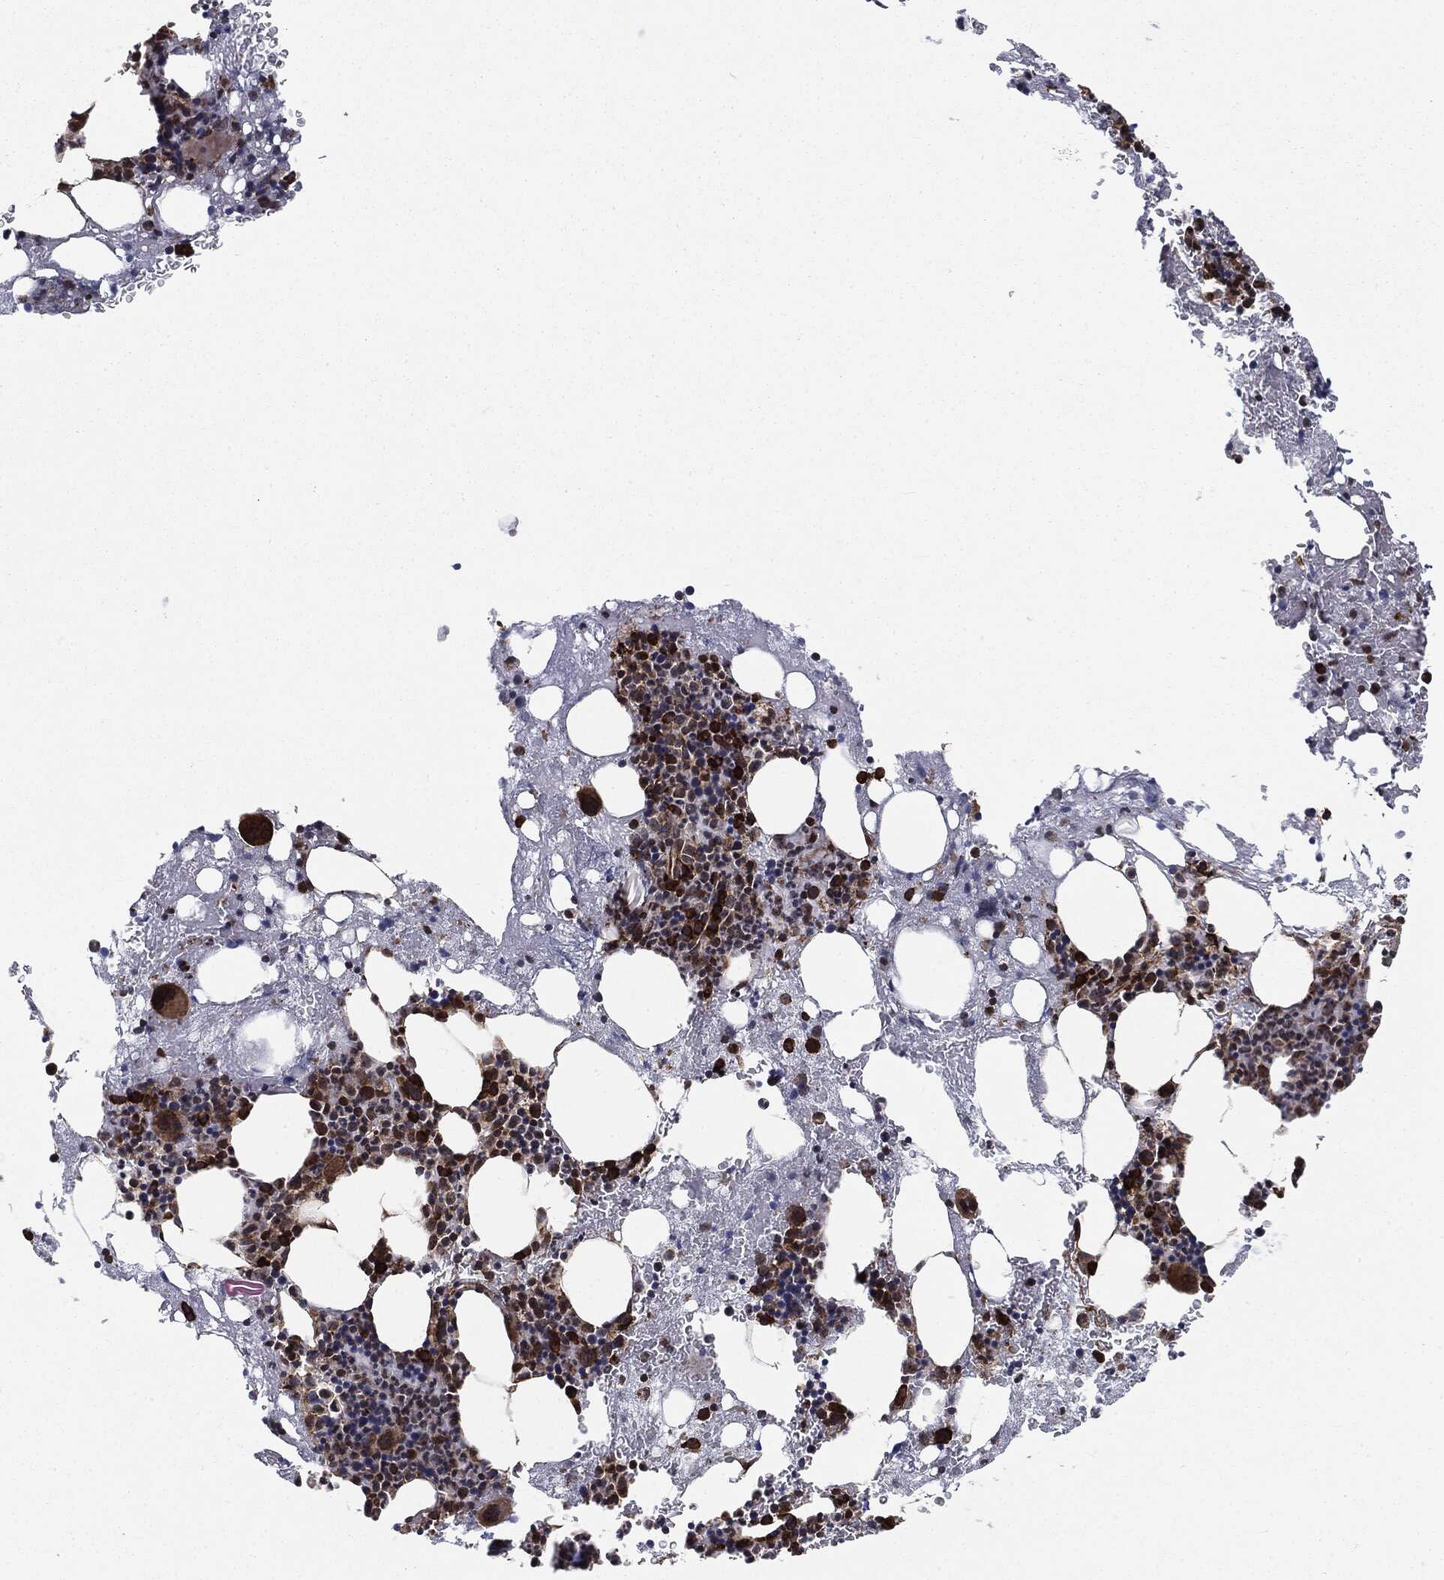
{"staining": {"intensity": "strong", "quantity": ">75%", "location": "cytoplasmic/membranous"}, "tissue": "bone marrow", "cell_type": "Hematopoietic cells", "image_type": "normal", "snomed": [{"axis": "morphology", "description": "Normal tissue, NOS"}, {"axis": "topography", "description": "Bone marrow"}], "caption": "Unremarkable bone marrow was stained to show a protein in brown. There is high levels of strong cytoplasmic/membranous expression in approximately >75% of hematopoietic cells.", "gene": "CYLD", "patient": {"sex": "female", "age": 54}}